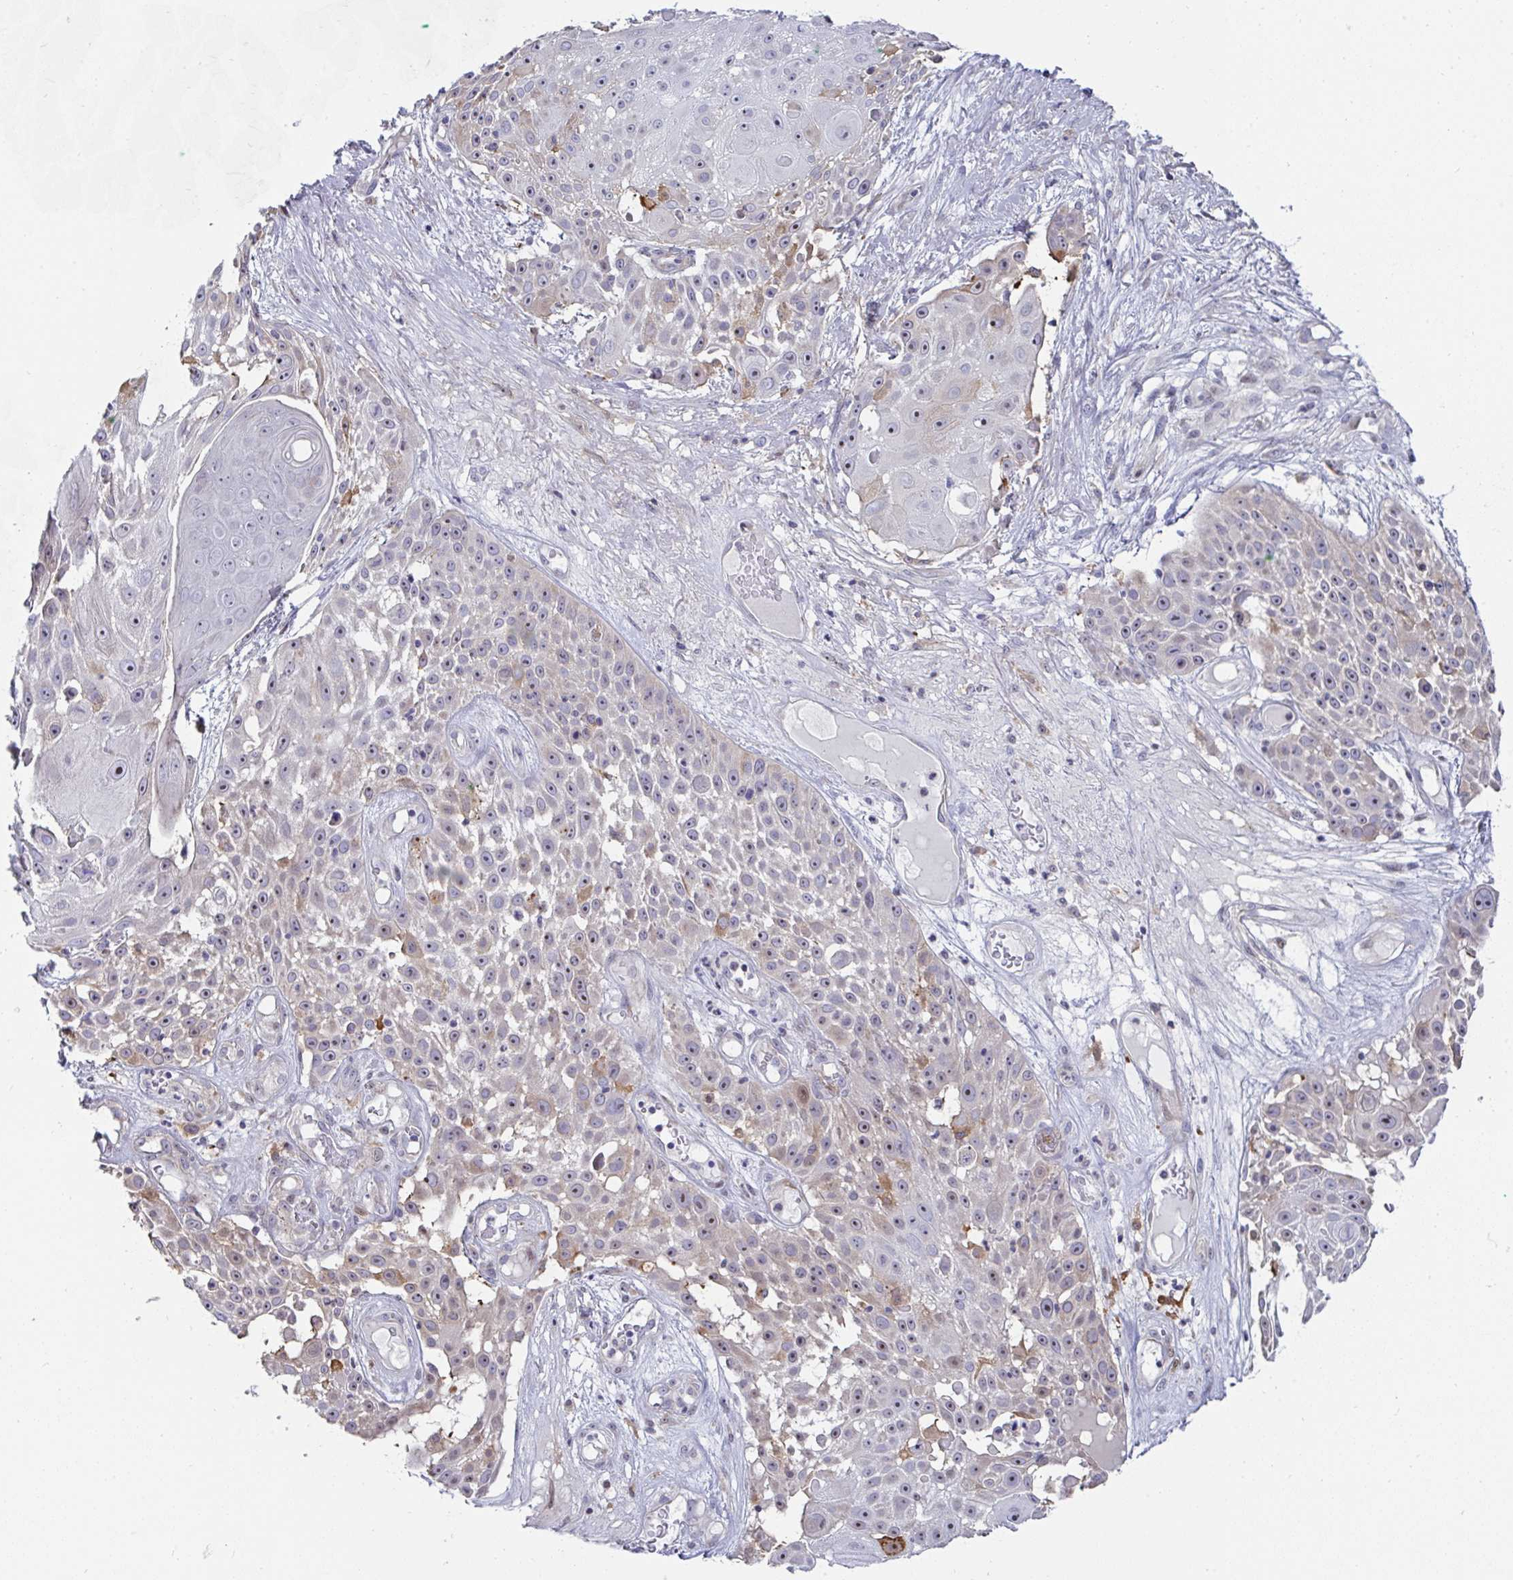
{"staining": {"intensity": "weak", "quantity": "25%-75%", "location": "cytoplasmic/membranous,nuclear"}, "tissue": "skin cancer", "cell_type": "Tumor cells", "image_type": "cancer", "snomed": [{"axis": "morphology", "description": "Squamous cell carcinoma, NOS"}, {"axis": "topography", "description": "Skin"}], "caption": "Brown immunohistochemical staining in human skin cancer exhibits weak cytoplasmic/membranous and nuclear staining in about 25%-75% of tumor cells.", "gene": "FBXL13", "patient": {"sex": "female", "age": 86}}